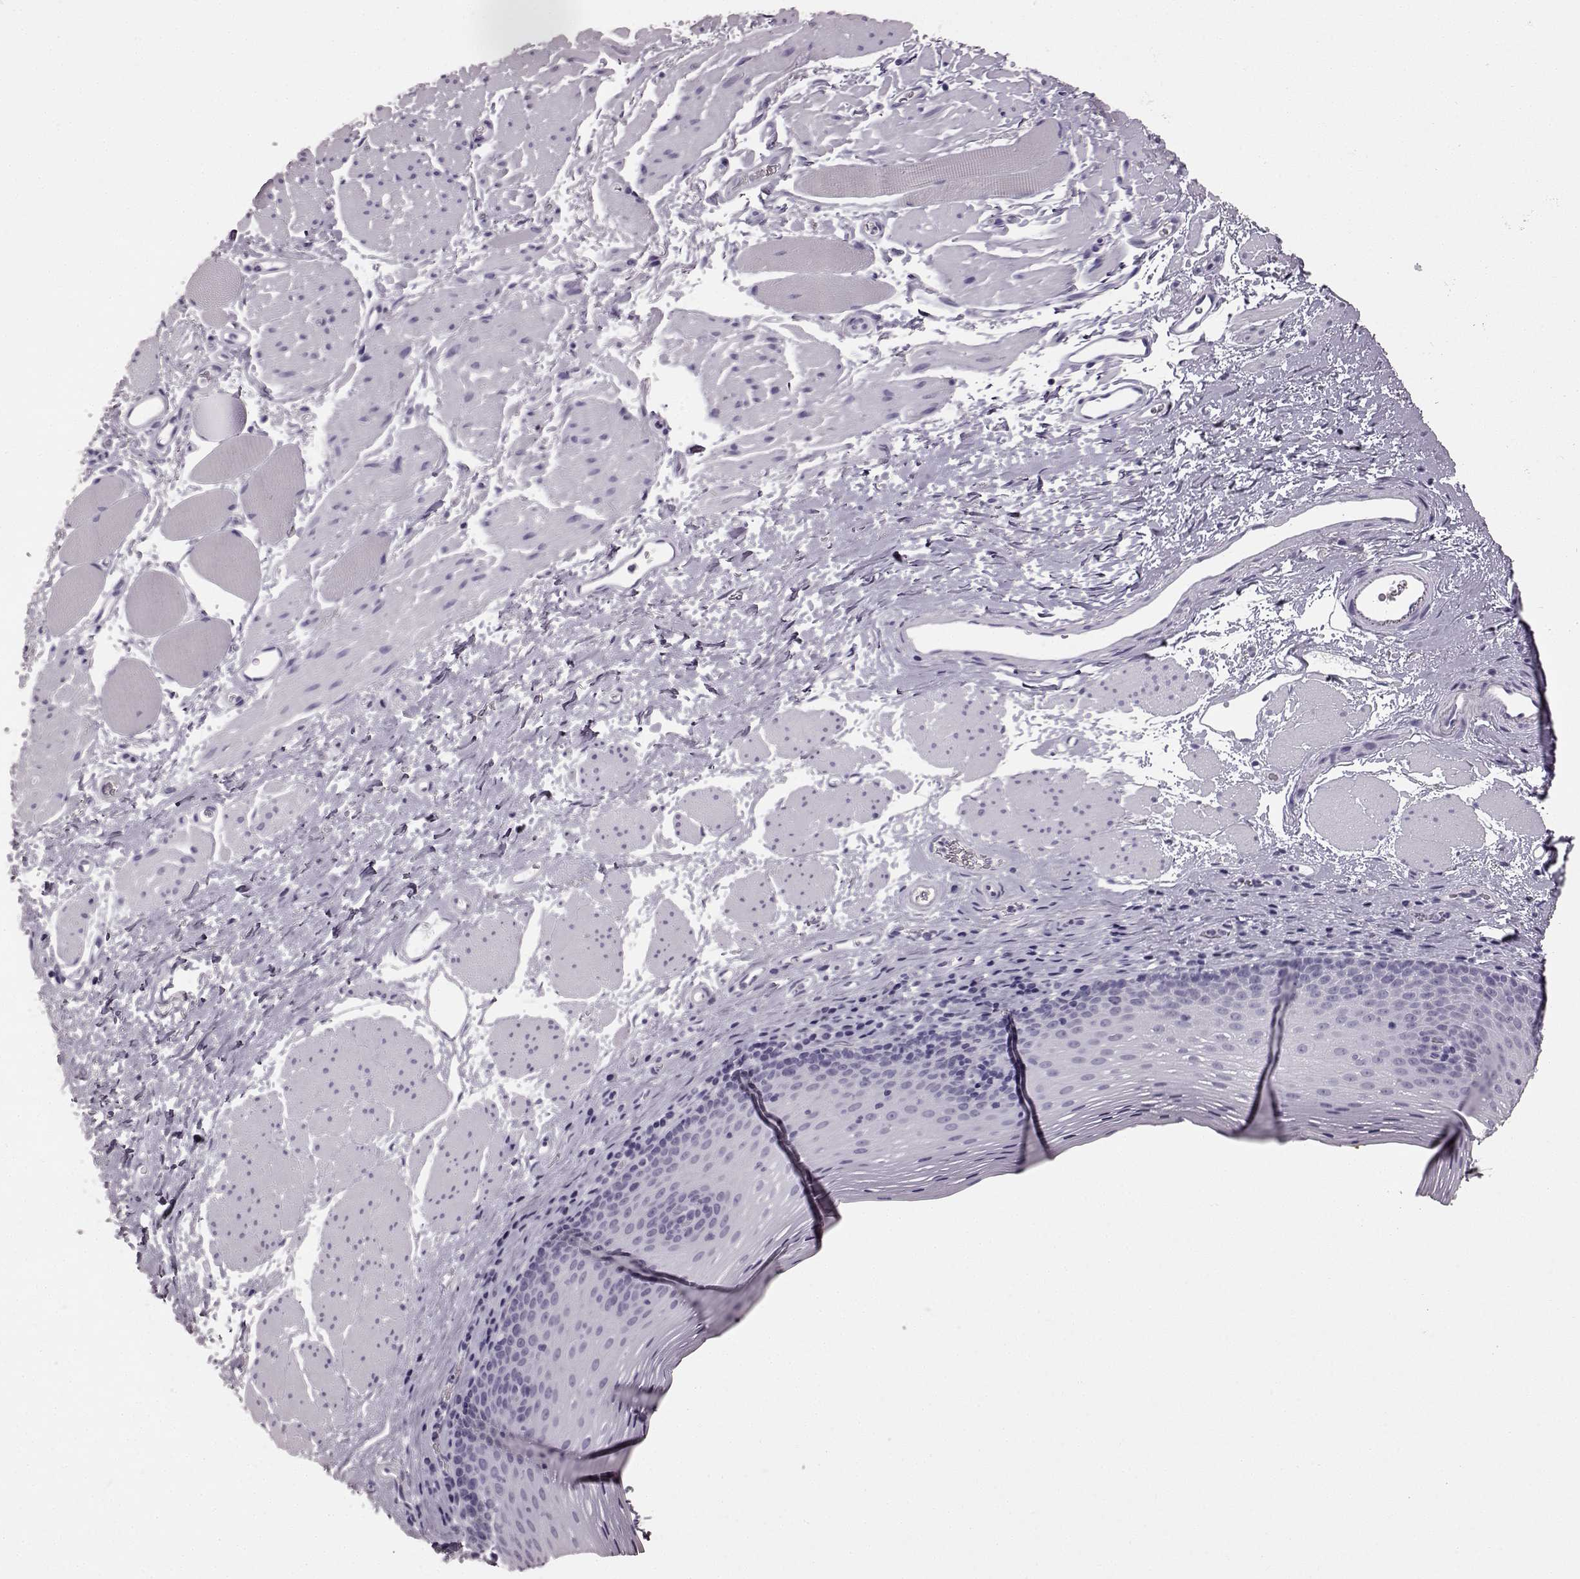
{"staining": {"intensity": "negative", "quantity": "none", "location": "none"}, "tissue": "esophagus", "cell_type": "Squamous epithelial cells", "image_type": "normal", "snomed": [{"axis": "morphology", "description": "Normal tissue, NOS"}, {"axis": "topography", "description": "Esophagus"}], "caption": "DAB immunohistochemical staining of unremarkable human esophagus displays no significant staining in squamous epithelial cells. (DAB immunohistochemistry with hematoxylin counter stain).", "gene": "AIPL1", "patient": {"sex": "female", "age": 68}}